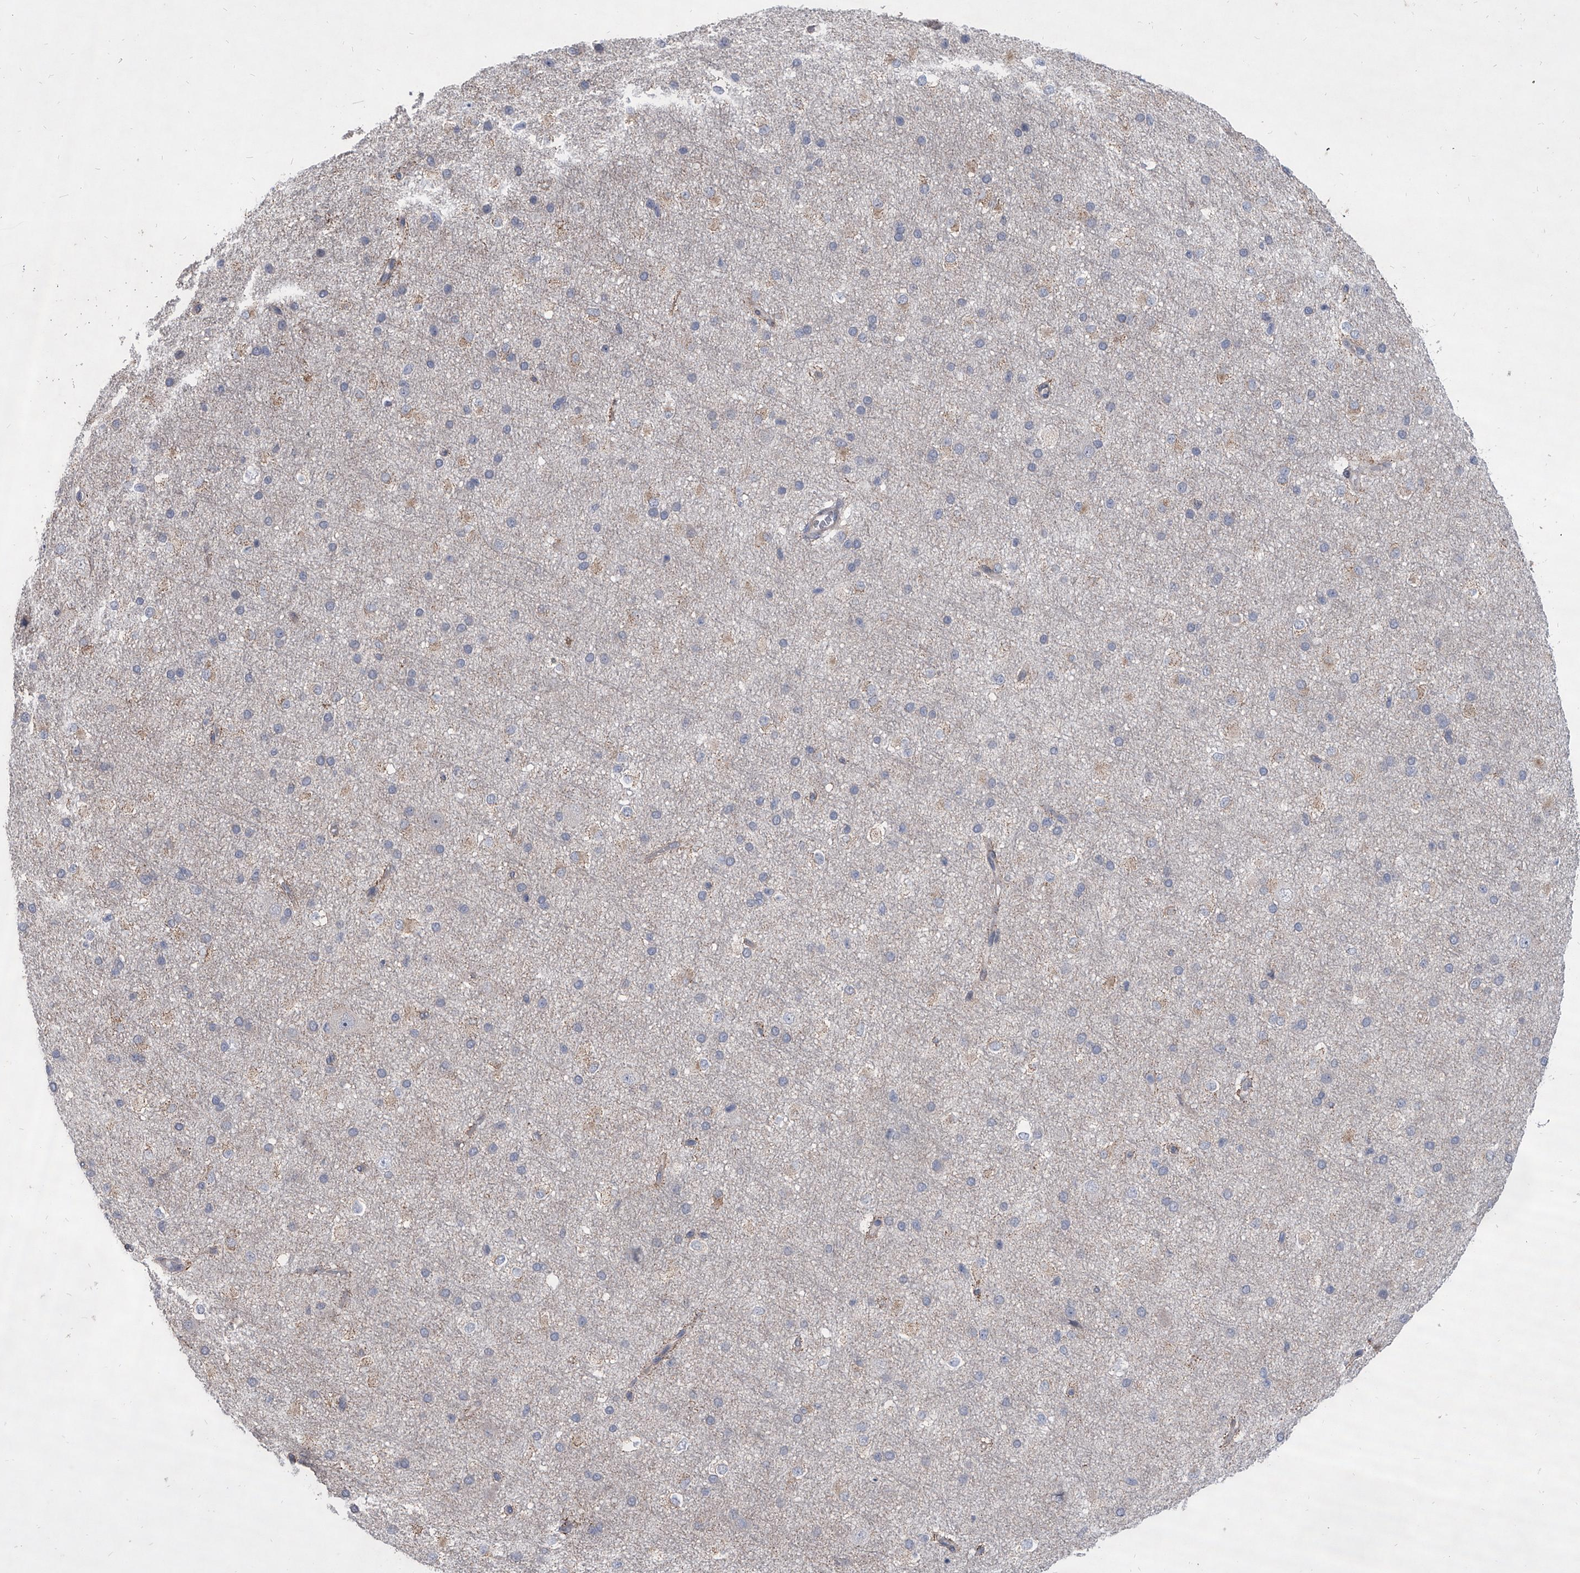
{"staining": {"intensity": "weak", "quantity": ">75%", "location": "cytoplasmic/membranous"}, "tissue": "cerebral cortex", "cell_type": "Endothelial cells", "image_type": "normal", "snomed": [{"axis": "morphology", "description": "Normal tissue, NOS"}, {"axis": "morphology", "description": "Developmental malformation"}, {"axis": "topography", "description": "Cerebral cortex"}], "caption": "Immunohistochemistry (DAB (3,3'-diaminobenzidine)) staining of unremarkable cerebral cortex displays weak cytoplasmic/membranous protein staining in approximately >75% of endothelial cells.", "gene": "HEATR6", "patient": {"sex": "female", "age": 30}}